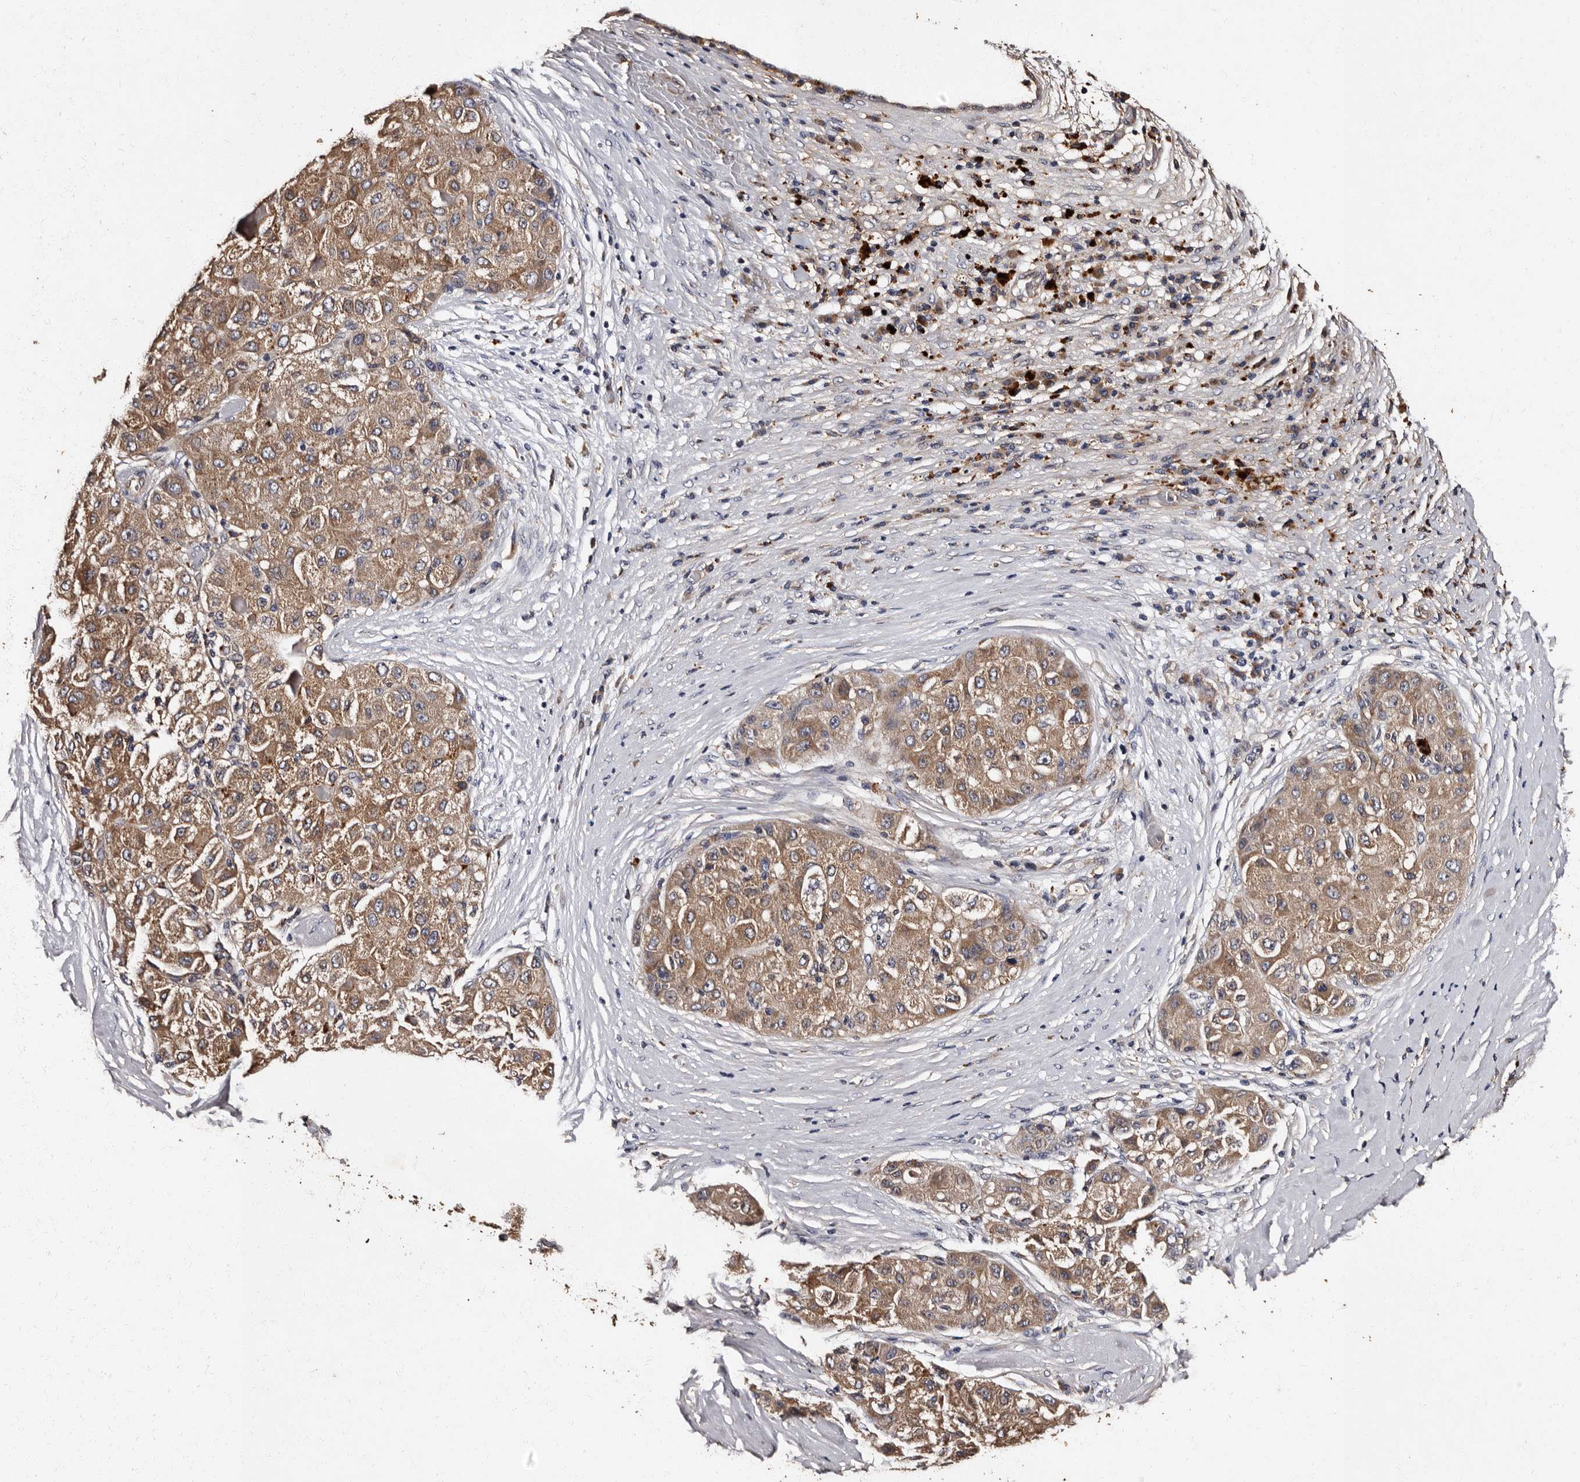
{"staining": {"intensity": "moderate", "quantity": ">75%", "location": "cytoplasmic/membranous"}, "tissue": "liver cancer", "cell_type": "Tumor cells", "image_type": "cancer", "snomed": [{"axis": "morphology", "description": "Carcinoma, Hepatocellular, NOS"}, {"axis": "topography", "description": "Liver"}], "caption": "Approximately >75% of tumor cells in liver cancer reveal moderate cytoplasmic/membranous protein expression as visualized by brown immunohistochemical staining.", "gene": "ADCK5", "patient": {"sex": "male", "age": 80}}